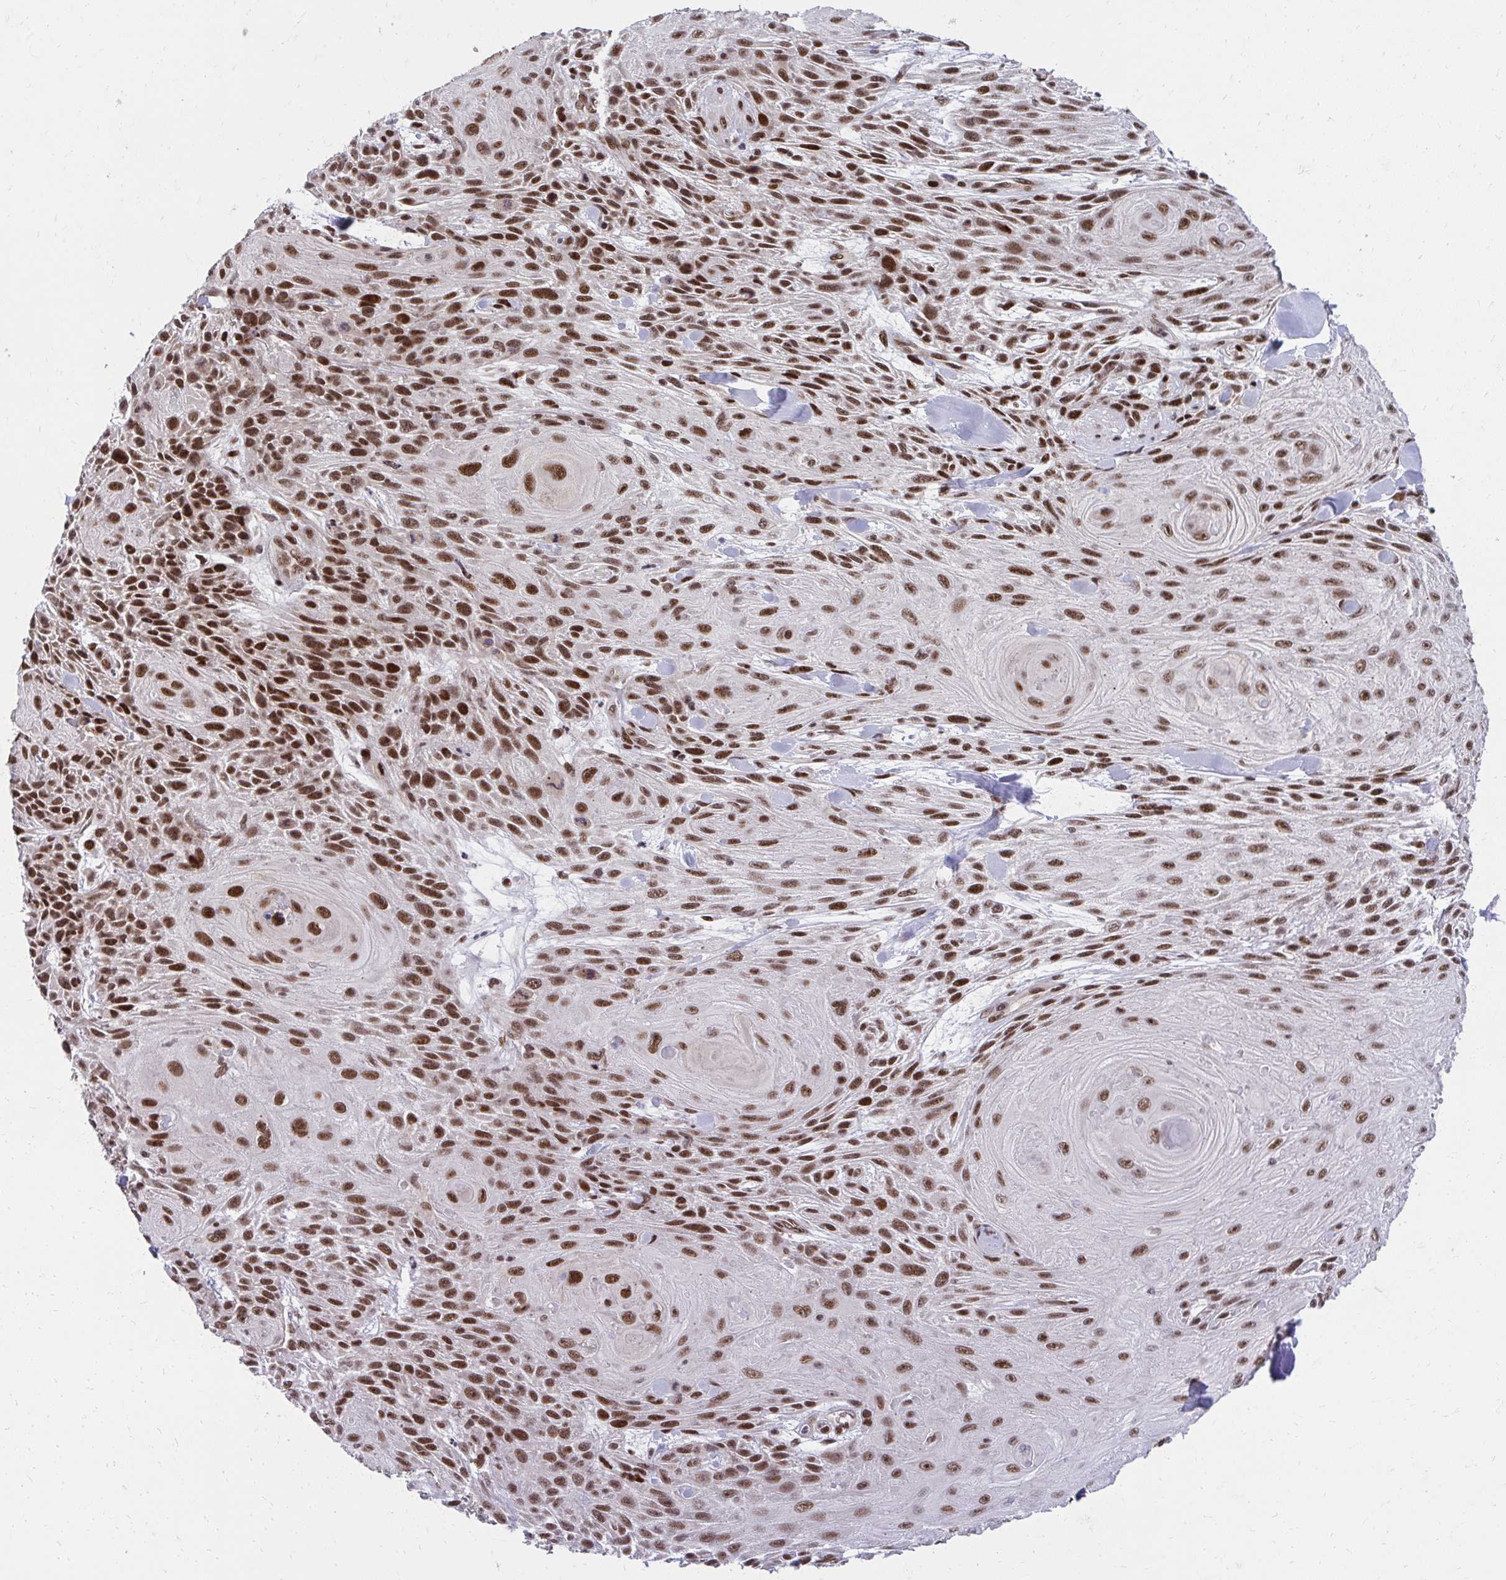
{"staining": {"intensity": "strong", "quantity": ">75%", "location": "nuclear"}, "tissue": "skin cancer", "cell_type": "Tumor cells", "image_type": "cancer", "snomed": [{"axis": "morphology", "description": "Squamous cell carcinoma, NOS"}, {"axis": "topography", "description": "Skin"}], "caption": "DAB immunohistochemical staining of skin cancer (squamous cell carcinoma) demonstrates strong nuclear protein positivity in about >75% of tumor cells. The staining was performed using DAB to visualize the protein expression in brown, while the nuclei were stained in blue with hematoxylin (Magnification: 20x).", "gene": "HOXA4", "patient": {"sex": "male", "age": 88}}